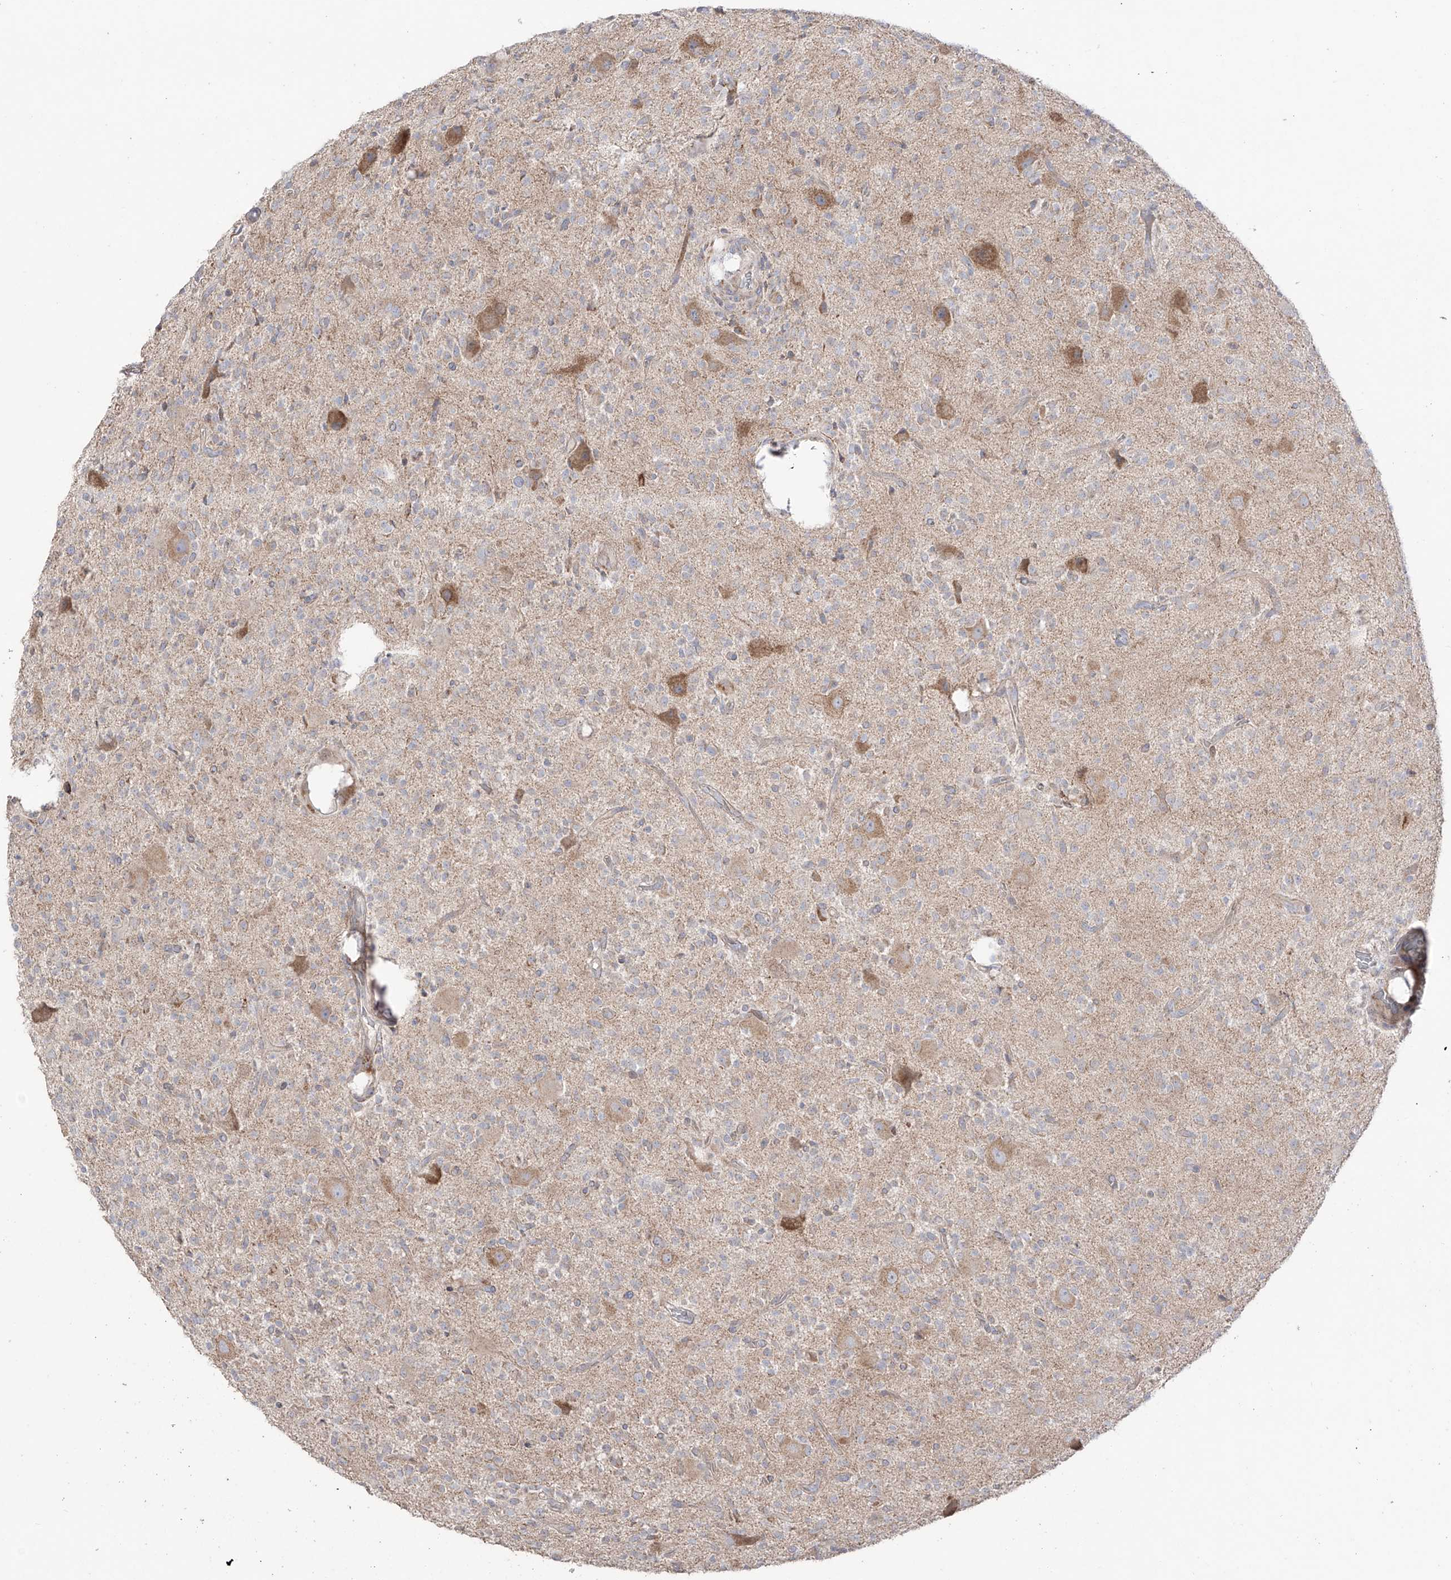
{"staining": {"intensity": "weak", "quantity": "25%-75%", "location": "cytoplasmic/membranous"}, "tissue": "glioma", "cell_type": "Tumor cells", "image_type": "cancer", "snomed": [{"axis": "morphology", "description": "Glioma, malignant, High grade"}, {"axis": "topography", "description": "Brain"}], "caption": "A brown stain highlights weak cytoplasmic/membranous positivity of a protein in glioma tumor cells.", "gene": "YKT6", "patient": {"sex": "male", "age": 34}}